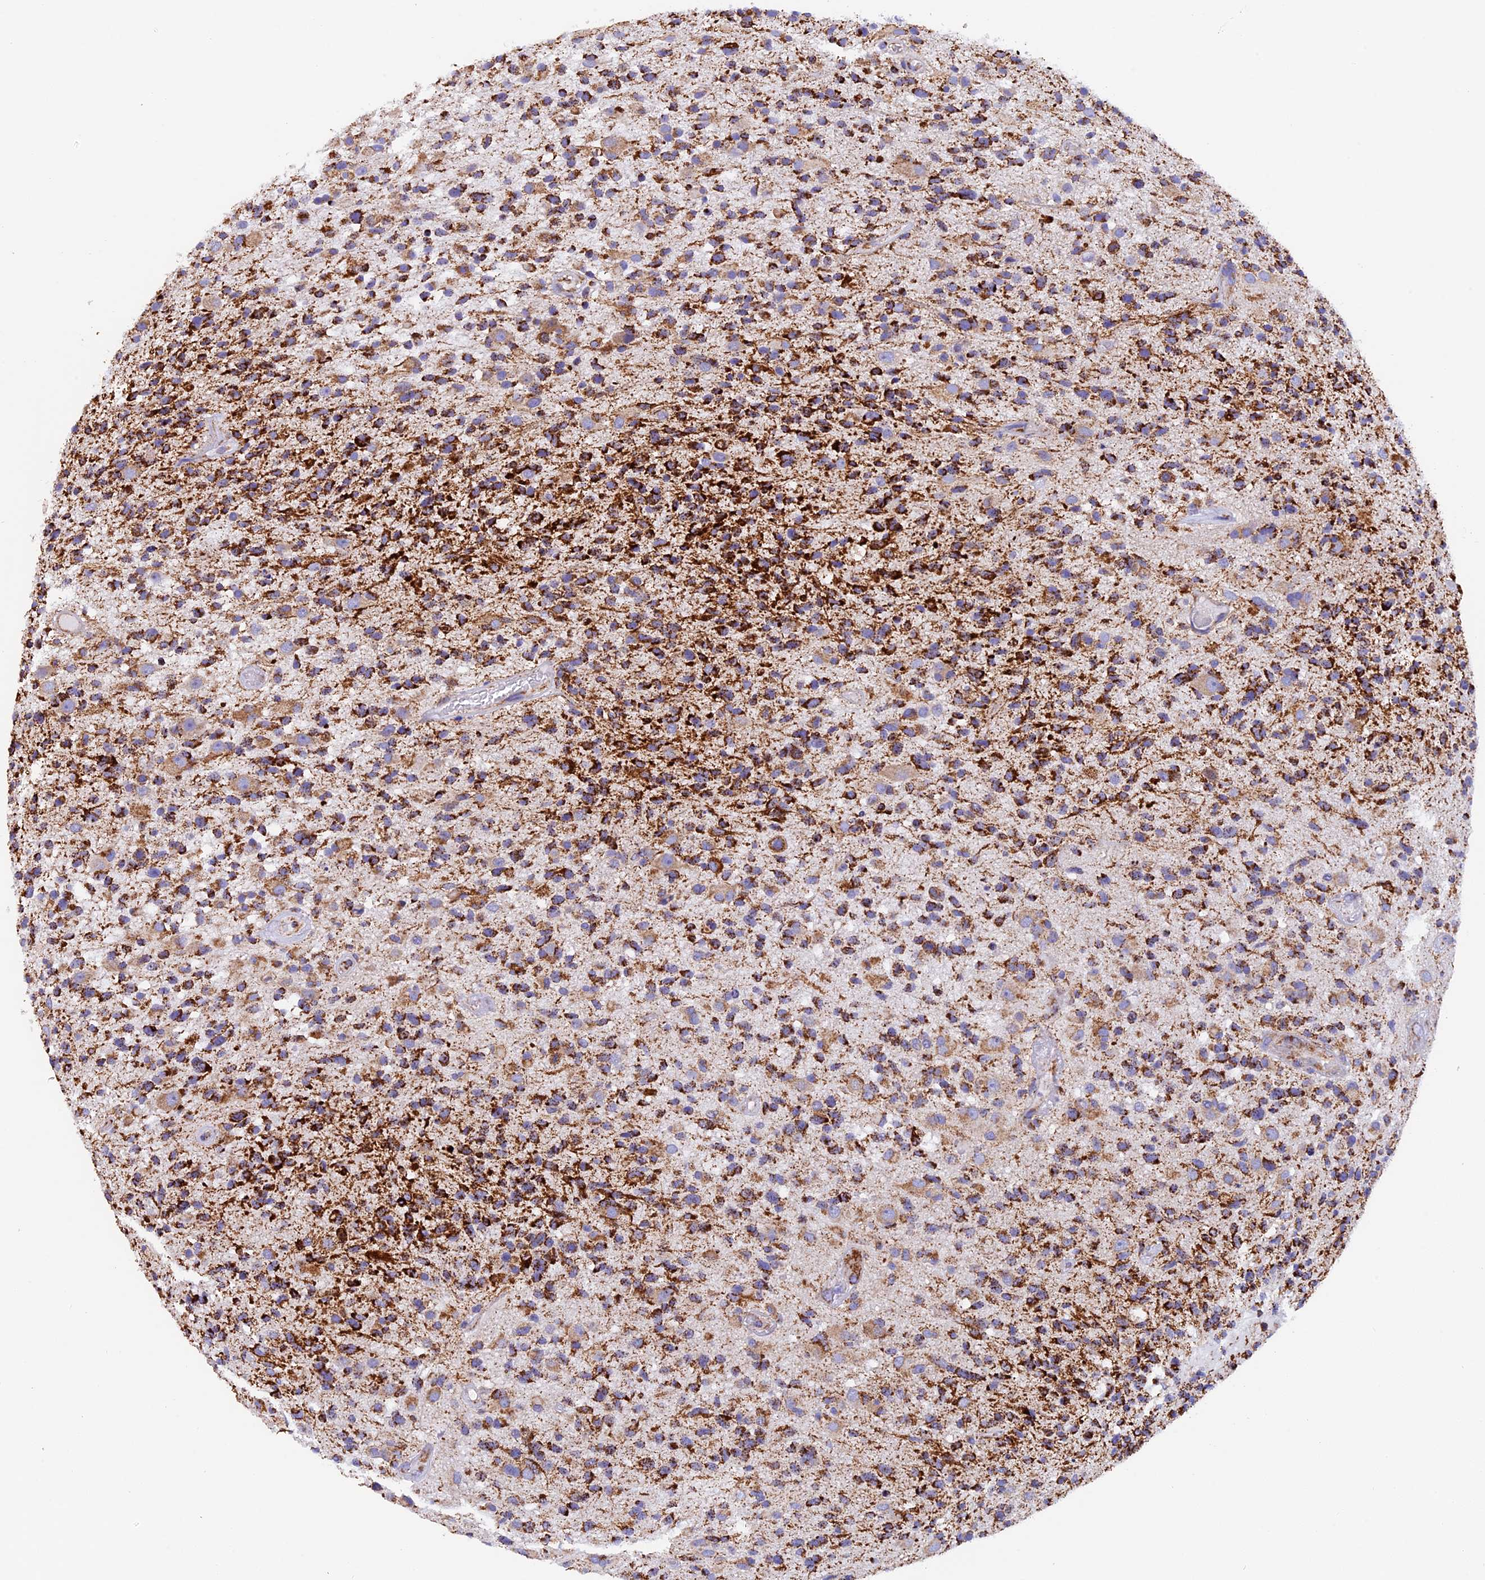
{"staining": {"intensity": "strong", "quantity": ">75%", "location": "cytoplasmic/membranous"}, "tissue": "glioma", "cell_type": "Tumor cells", "image_type": "cancer", "snomed": [{"axis": "morphology", "description": "Glioma, malignant, High grade"}, {"axis": "morphology", "description": "Glioblastoma, NOS"}, {"axis": "topography", "description": "Brain"}], "caption": "Human glioma stained with a brown dye reveals strong cytoplasmic/membranous positive positivity in approximately >75% of tumor cells.", "gene": "SLC8B1", "patient": {"sex": "male", "age": 60}}